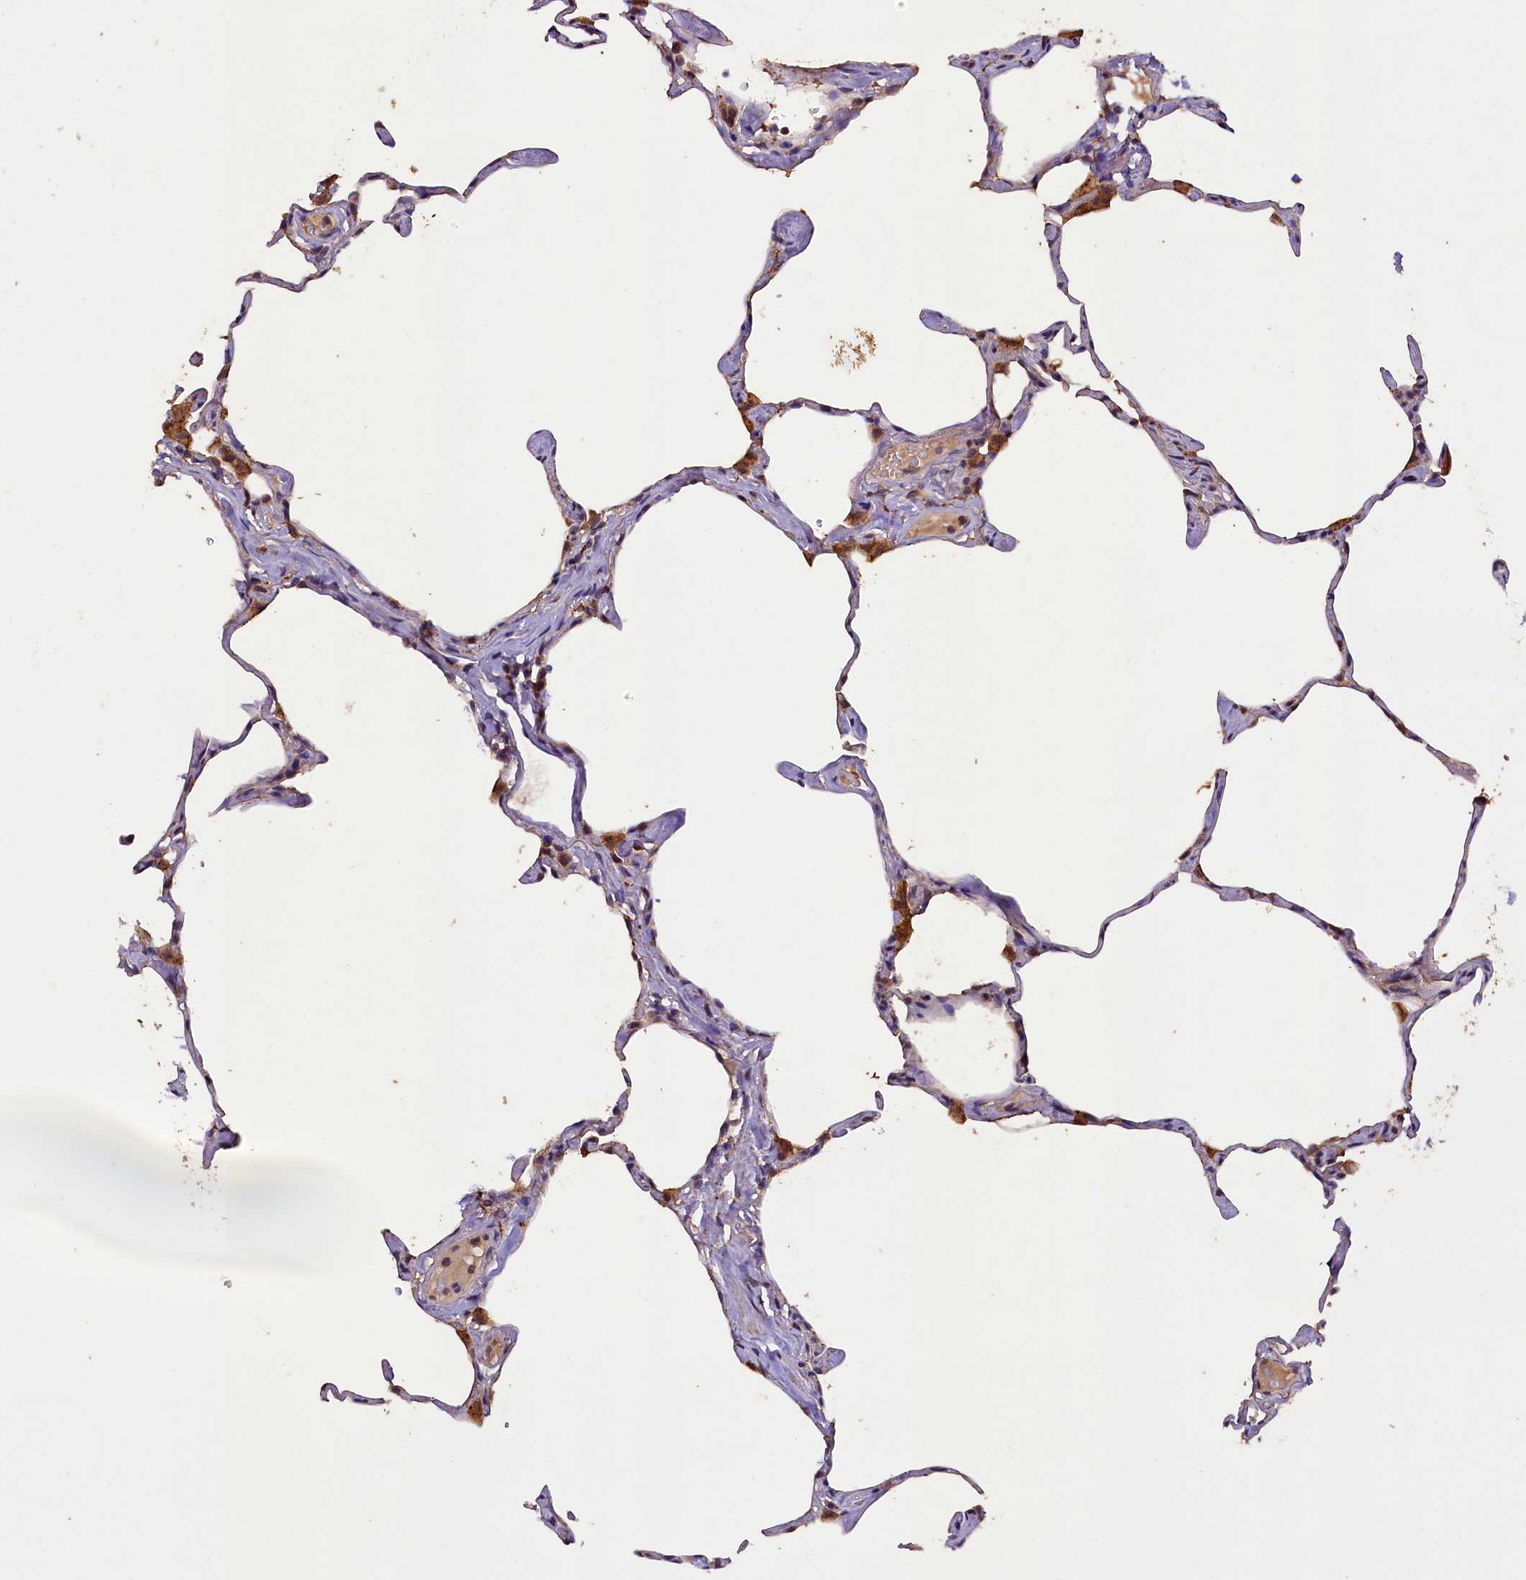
{"staining": {"intensity": "negative", "quantity": "none", "location": "none"}, "tissue": "lung", "cell_type": "Alveolar cells", "image_type": "normal", "snomed": [{"axis": "morphology", "description": "Normal tissue, NOS"}, {"axis": "topography", "description": "Lung"}], "caption": "The image demonstrates no staining of alveolar cells in normal lung.", "gene": "PLXNB1", "patient": {"sex": "male", "age": 65}}